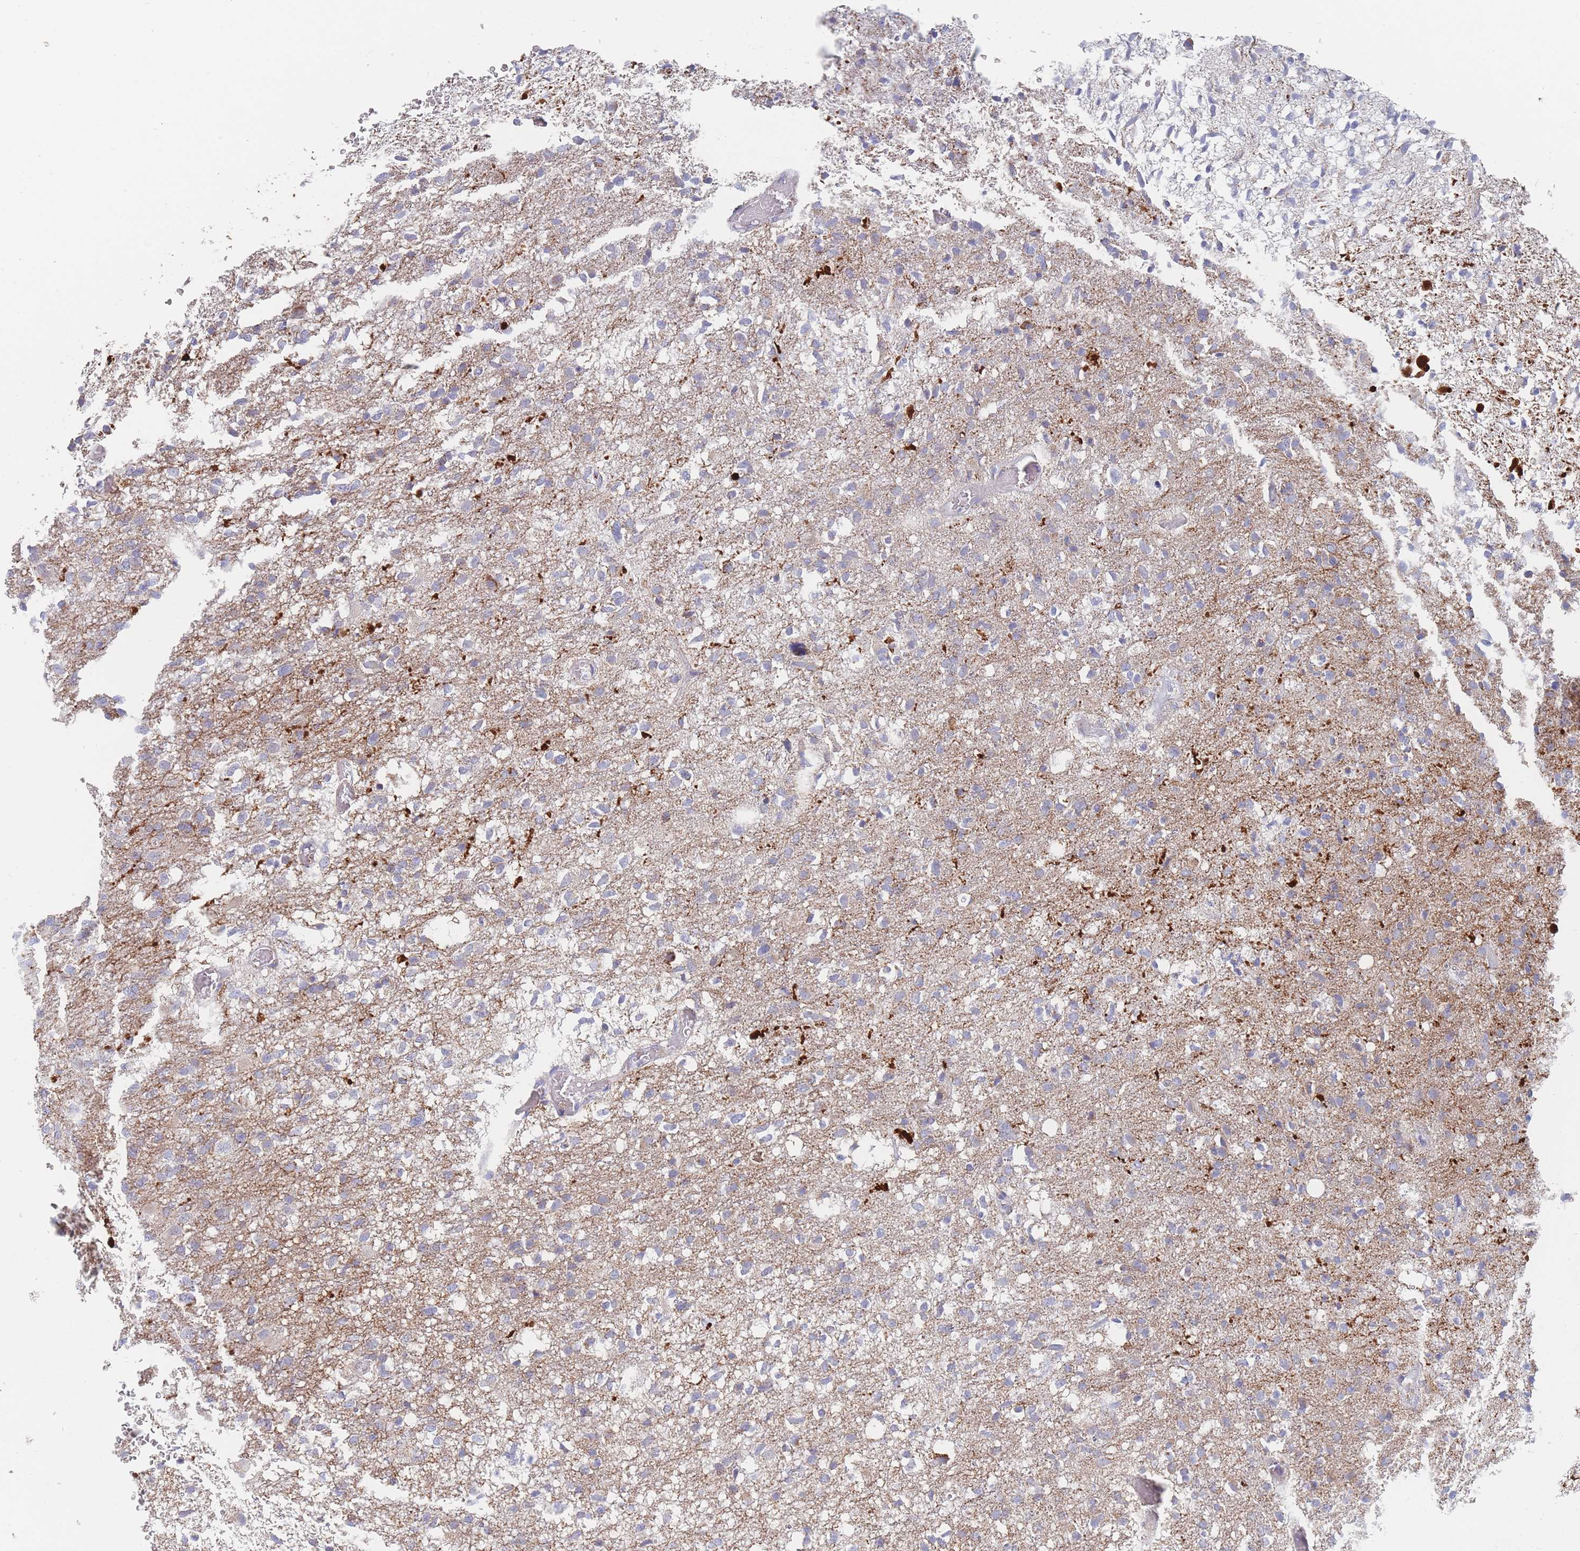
{"staining": {"intensity": "moderate", "quantity": "<25%", "location": "cytoplasmic/membranous"}, "tissue": "glioma", "cell_type": "Tumor cells", "image_type": "cancer", "snomed": [{"axis": "morphology", "description": "Glioma, malignant, High grade"}, {"axis": "topography", "description": "Brain"}], "caption": "A micrograph showing moderate cytoplasmic/membranous expression in about <25% of tumor cells in malignant glioma (high-grade), as visualized by brown immunohistochemical staining.", "gene": "IKZF4", "patient": {"sex": "female", "age": 74}}